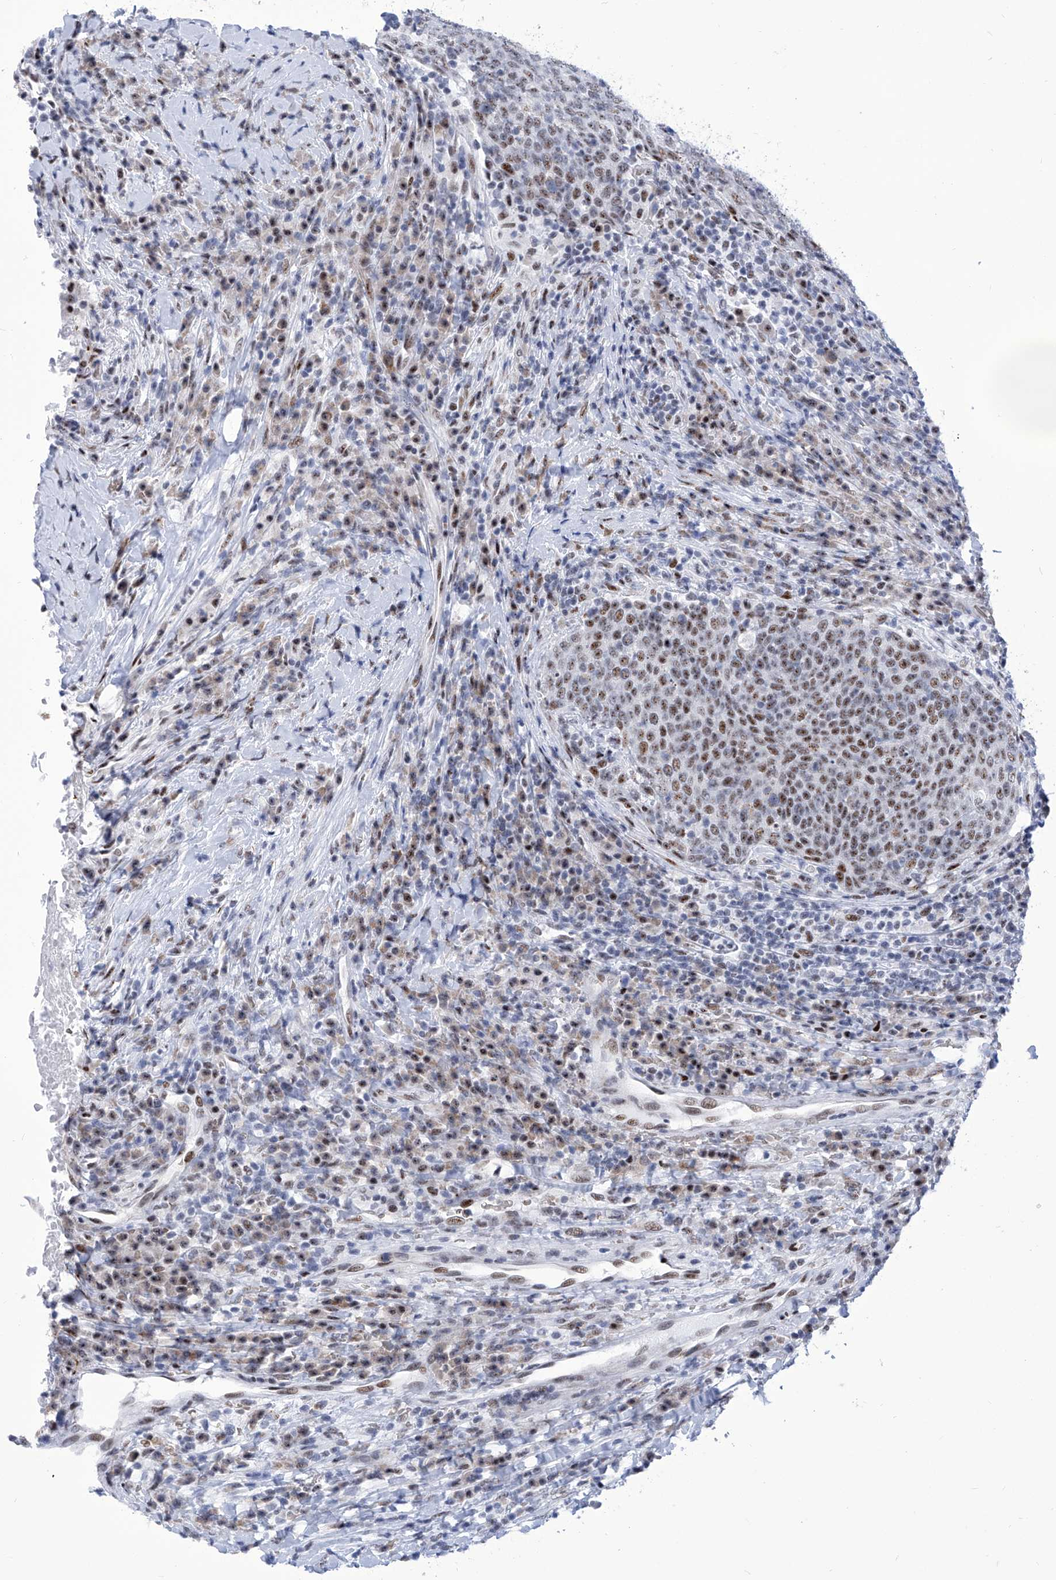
{"staining": {"intensity": "moderate", "quantity": ">75%", "location": "nuclear"}, "tissue": "head and neck cancer", "cell_type": "Tumor cells", "image_type": "cancer", "snomed": [{"axis": "morphology", "description": "Squamous cell carcinoma, NOS"}, {"axis": "morphology", "description": "Squamous cell carcinoma, metastatic, NOS"}, {"axis": "topography", "description": "Lymph node"}, {"axis": "topography", "description": "Head-Neck"}], "caption": "A photomicrograph of head and neck metastatic squamous cell carcinoma stained for a protein shows moderate nuclear brown staining in tumor cells.", "gene": "SART1", "patient": {"sex": "male", "age": 62}}